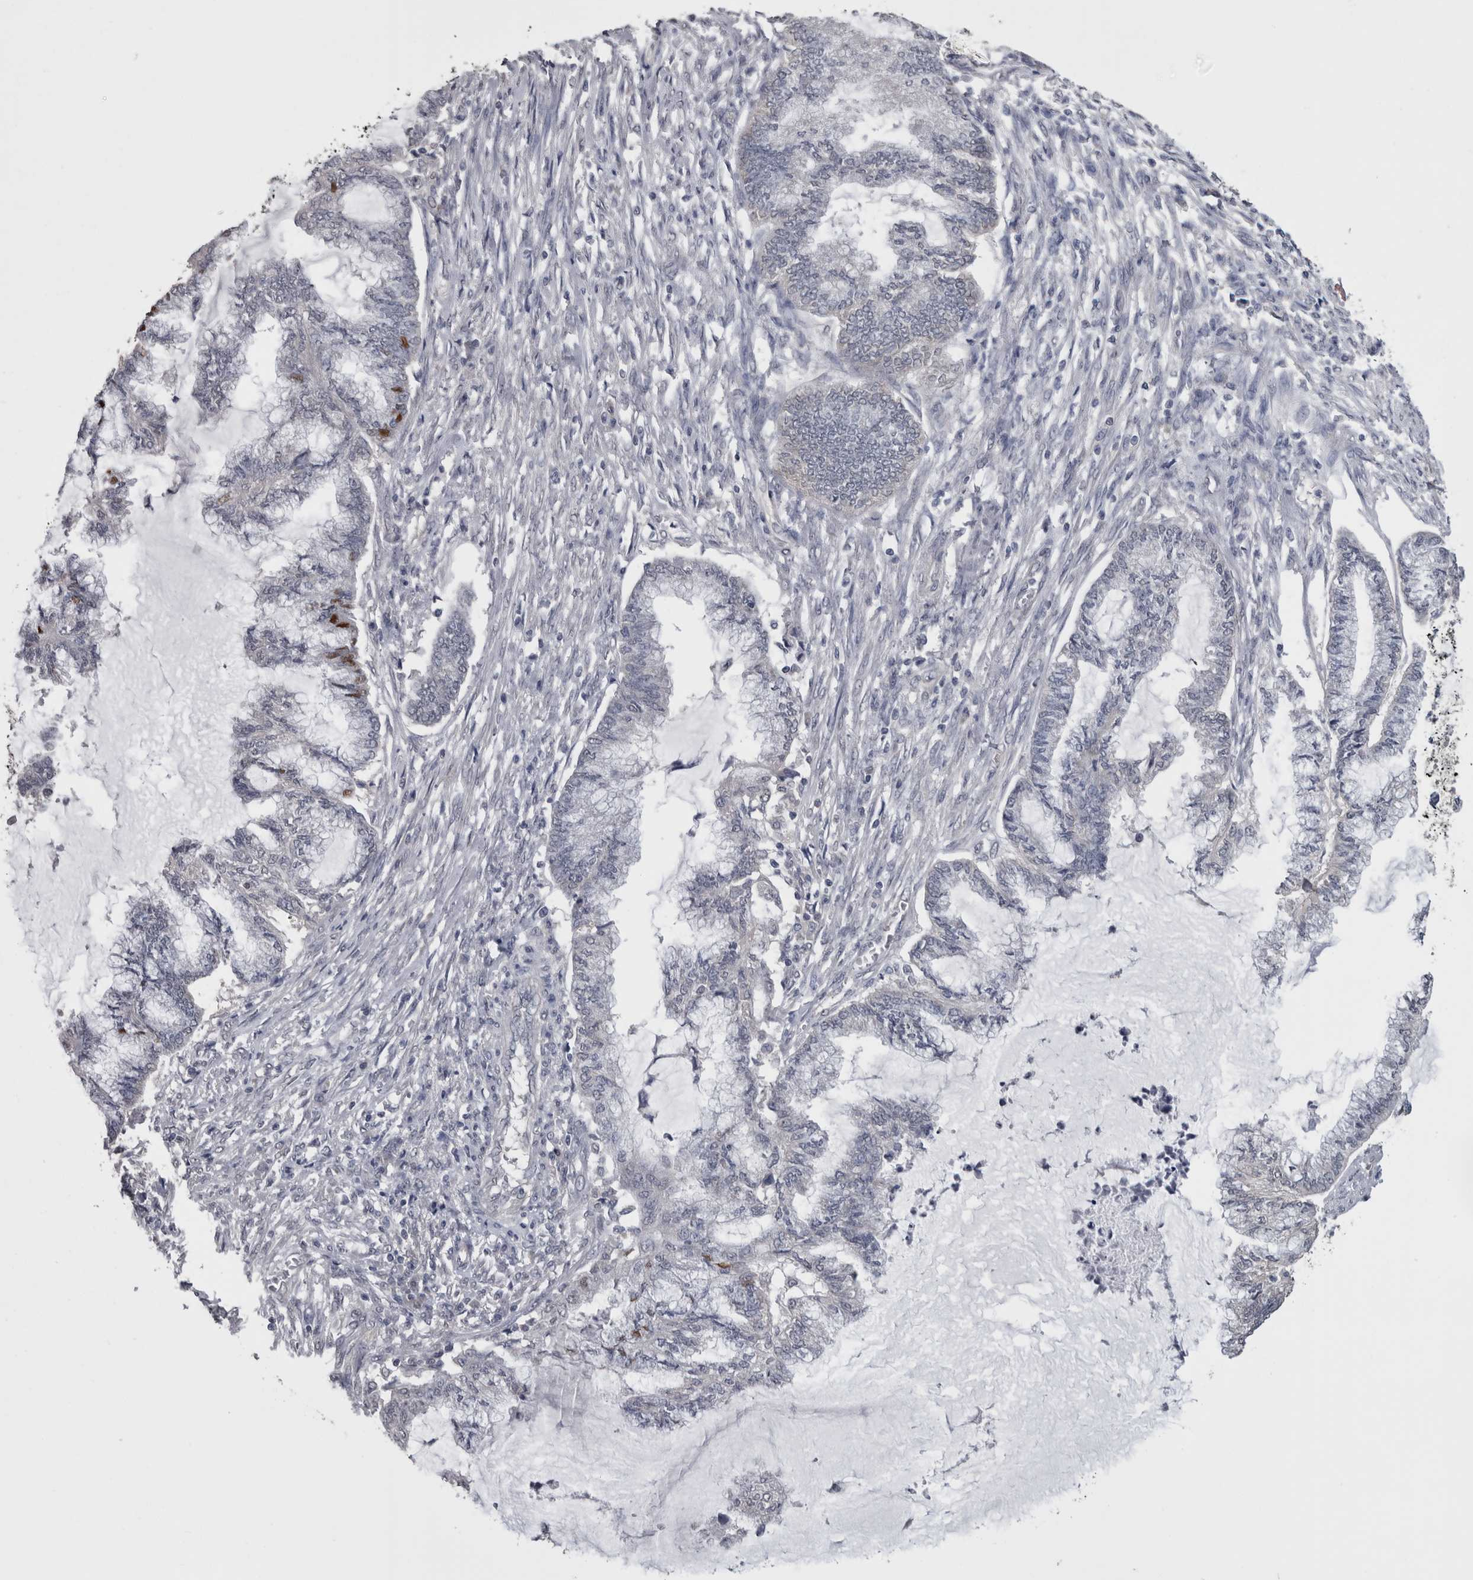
{"staining": {"intensity": "moderate", "quantity": "<25%", "location": "cytoplasmic/membranous"}, "tissue": "endometrial cancer", "cell_type": "Tumor cells", "image_type": "cancer", "snomed": [{"axis": "morphology", "description": "Adenocarcinoma, NOS"}, {"axis": "topography", "description": "Endometrium"}], "caption": "Human adenocarcinoma (endometrial) stained with a brown dye displays moderate cytoplasmic/membranous positive positivity in about <25% of tumor cells.", "gene": "DDX6", "patient": {"sex": "female", "age": 86}}